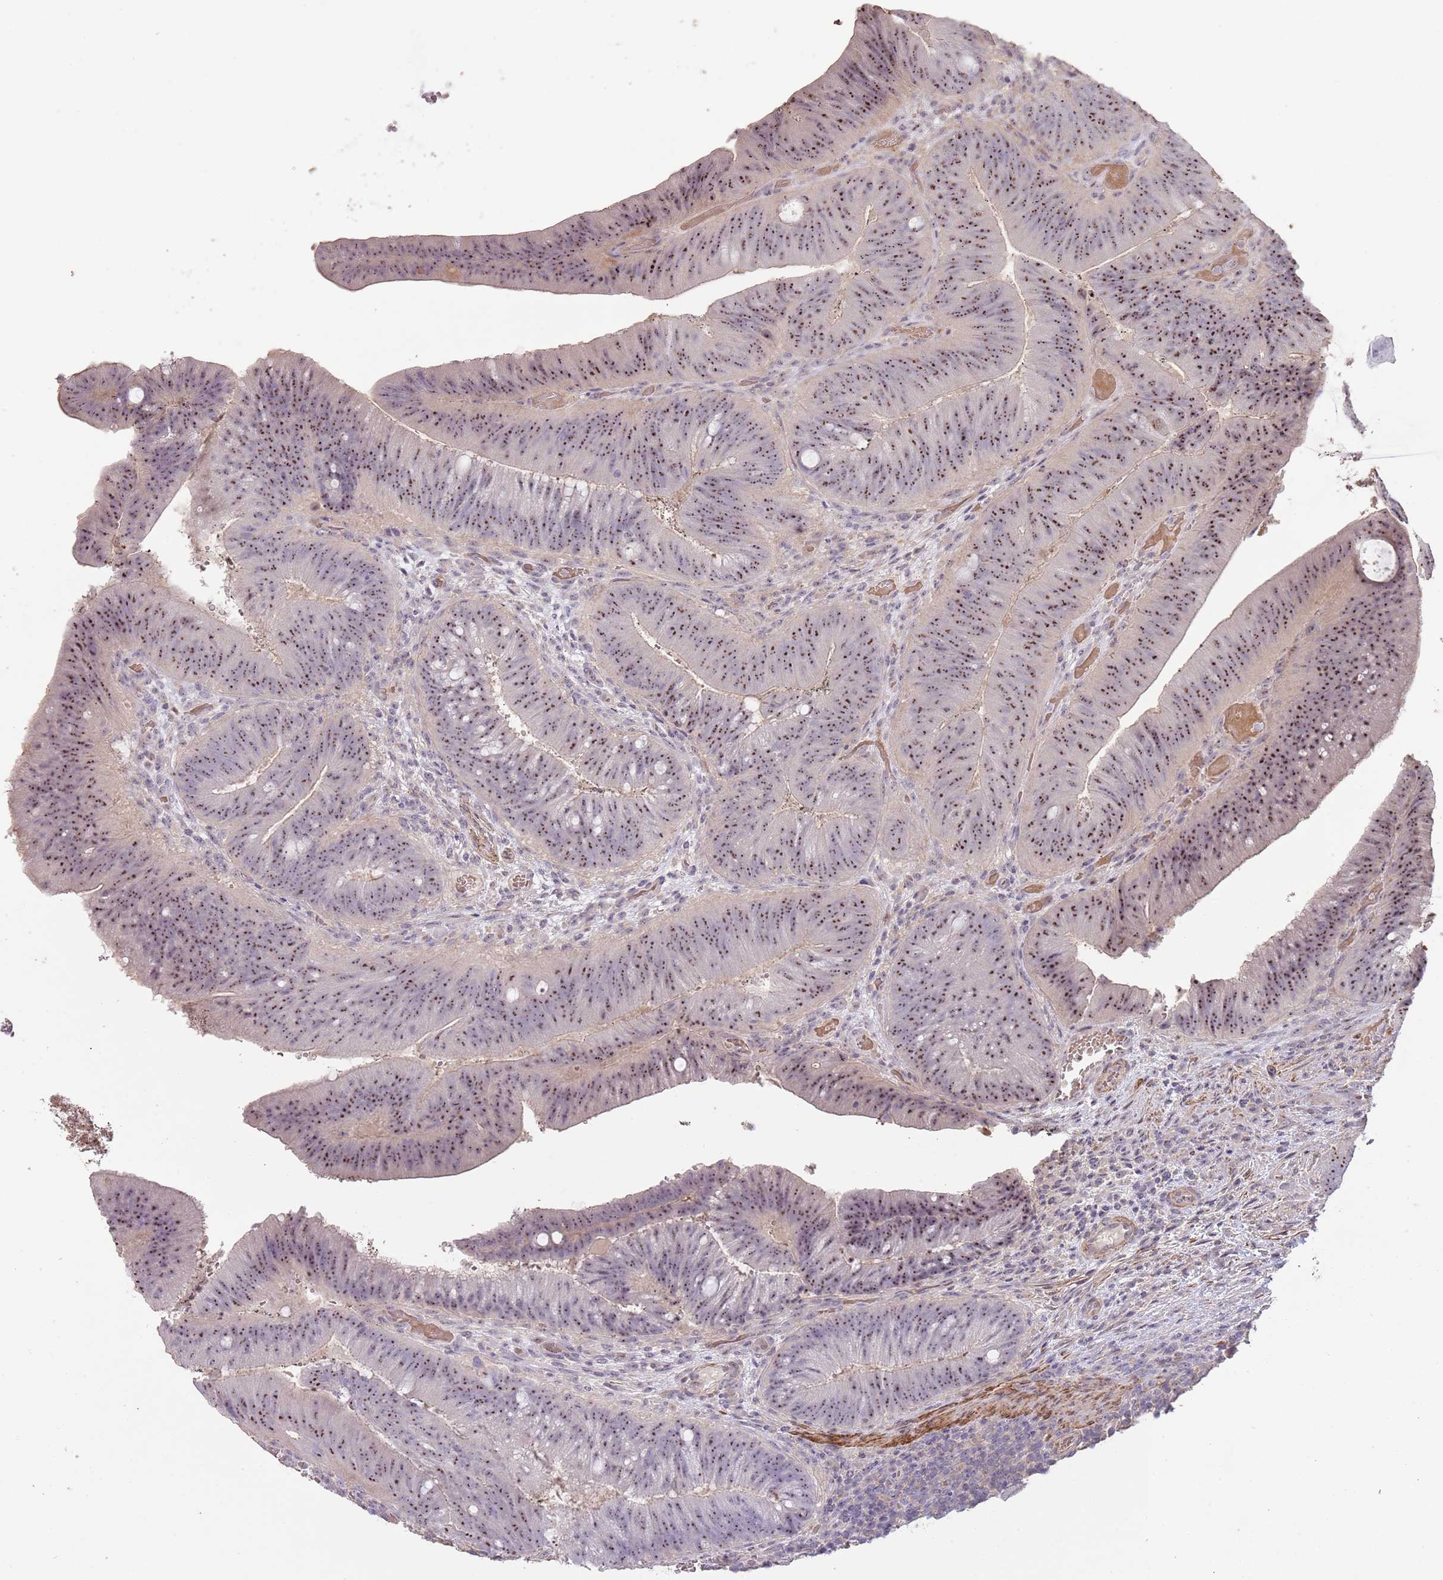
{"staining": {"intensity": "moderate", "quantity": ">75%", "location": "nuclear"}, "tissue": "colorectal cancer", "cell_type": "Tumor cells", "image_type": "cancer", "snomed": [{"axis": "morphology", "description": "Adenocarcinoma, NOS"}, {"axis": "topography", "description": "Colon"}], "caption": "Colorectal cancer was stained to show a protein in brown. There is medium levels of moderate nuclear staining in approximately >75% of tumor cells. (DAB (3,3'-diaminobenzidine) IHC with brightfield microscopy, high magnification).", "gene": "ADTRP", "patient": {"sex": "female", "age": 43}}